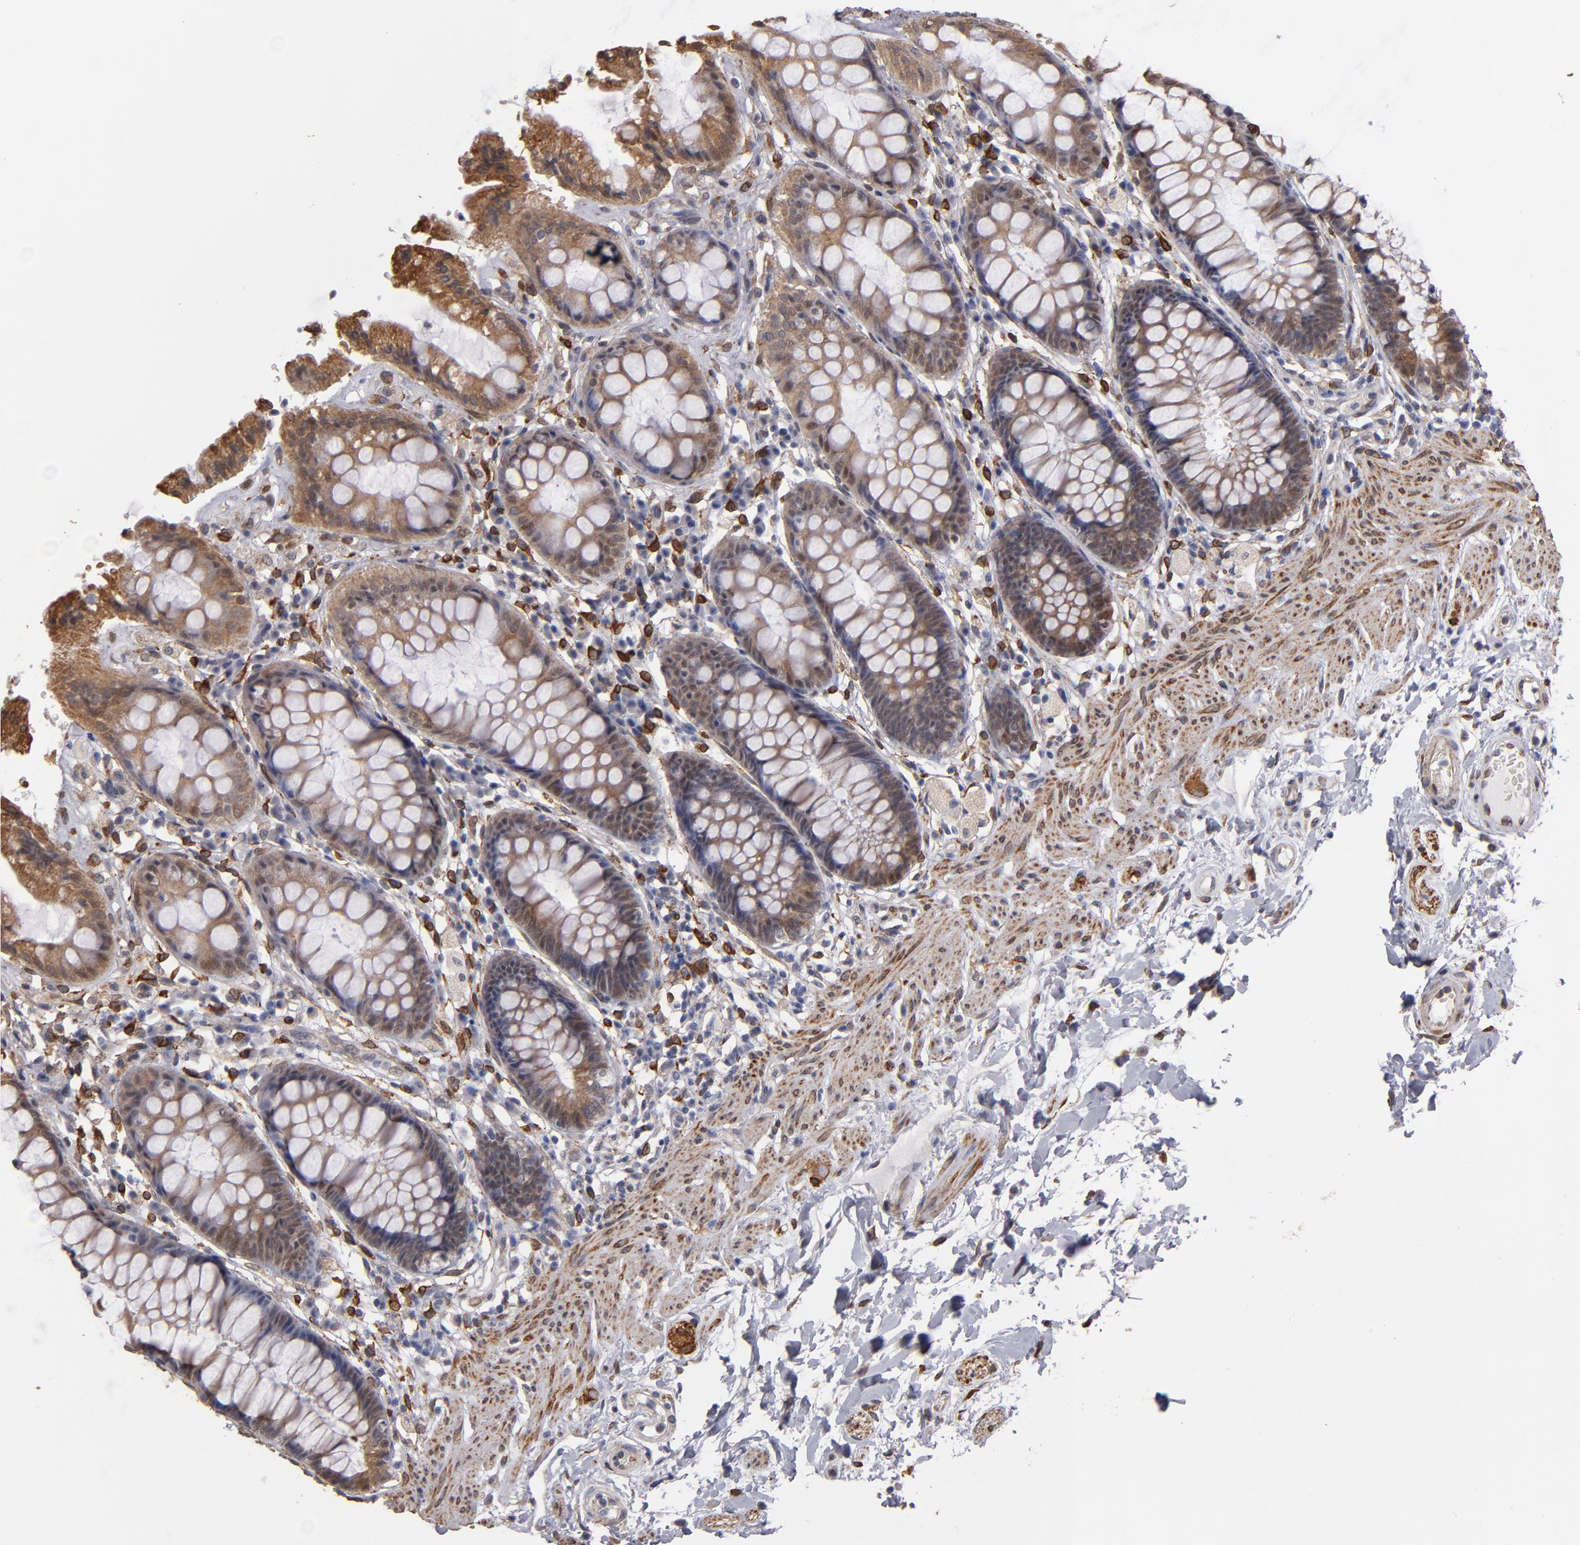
{"staining": {"intensity": "weak", "quantity": ">75%", "location": "cytoplasmic/membranous"}, "tissue": "rectum", "cell_type": "Glandular cells", "image_type": "normal", "snomed": [{"axis": "morphology", "description": "Normal tissue, NOS"}, {"axis": "topography", "description": "Rectum"}], "caption": "Immunohistochemical staining of normal human rectum displays low levels of weak cytoplasmic/membranous expression in approximately >75% of glandular cells.", "gene": "PGRMC1", "patient": {"sex": "female", "age": 46}}